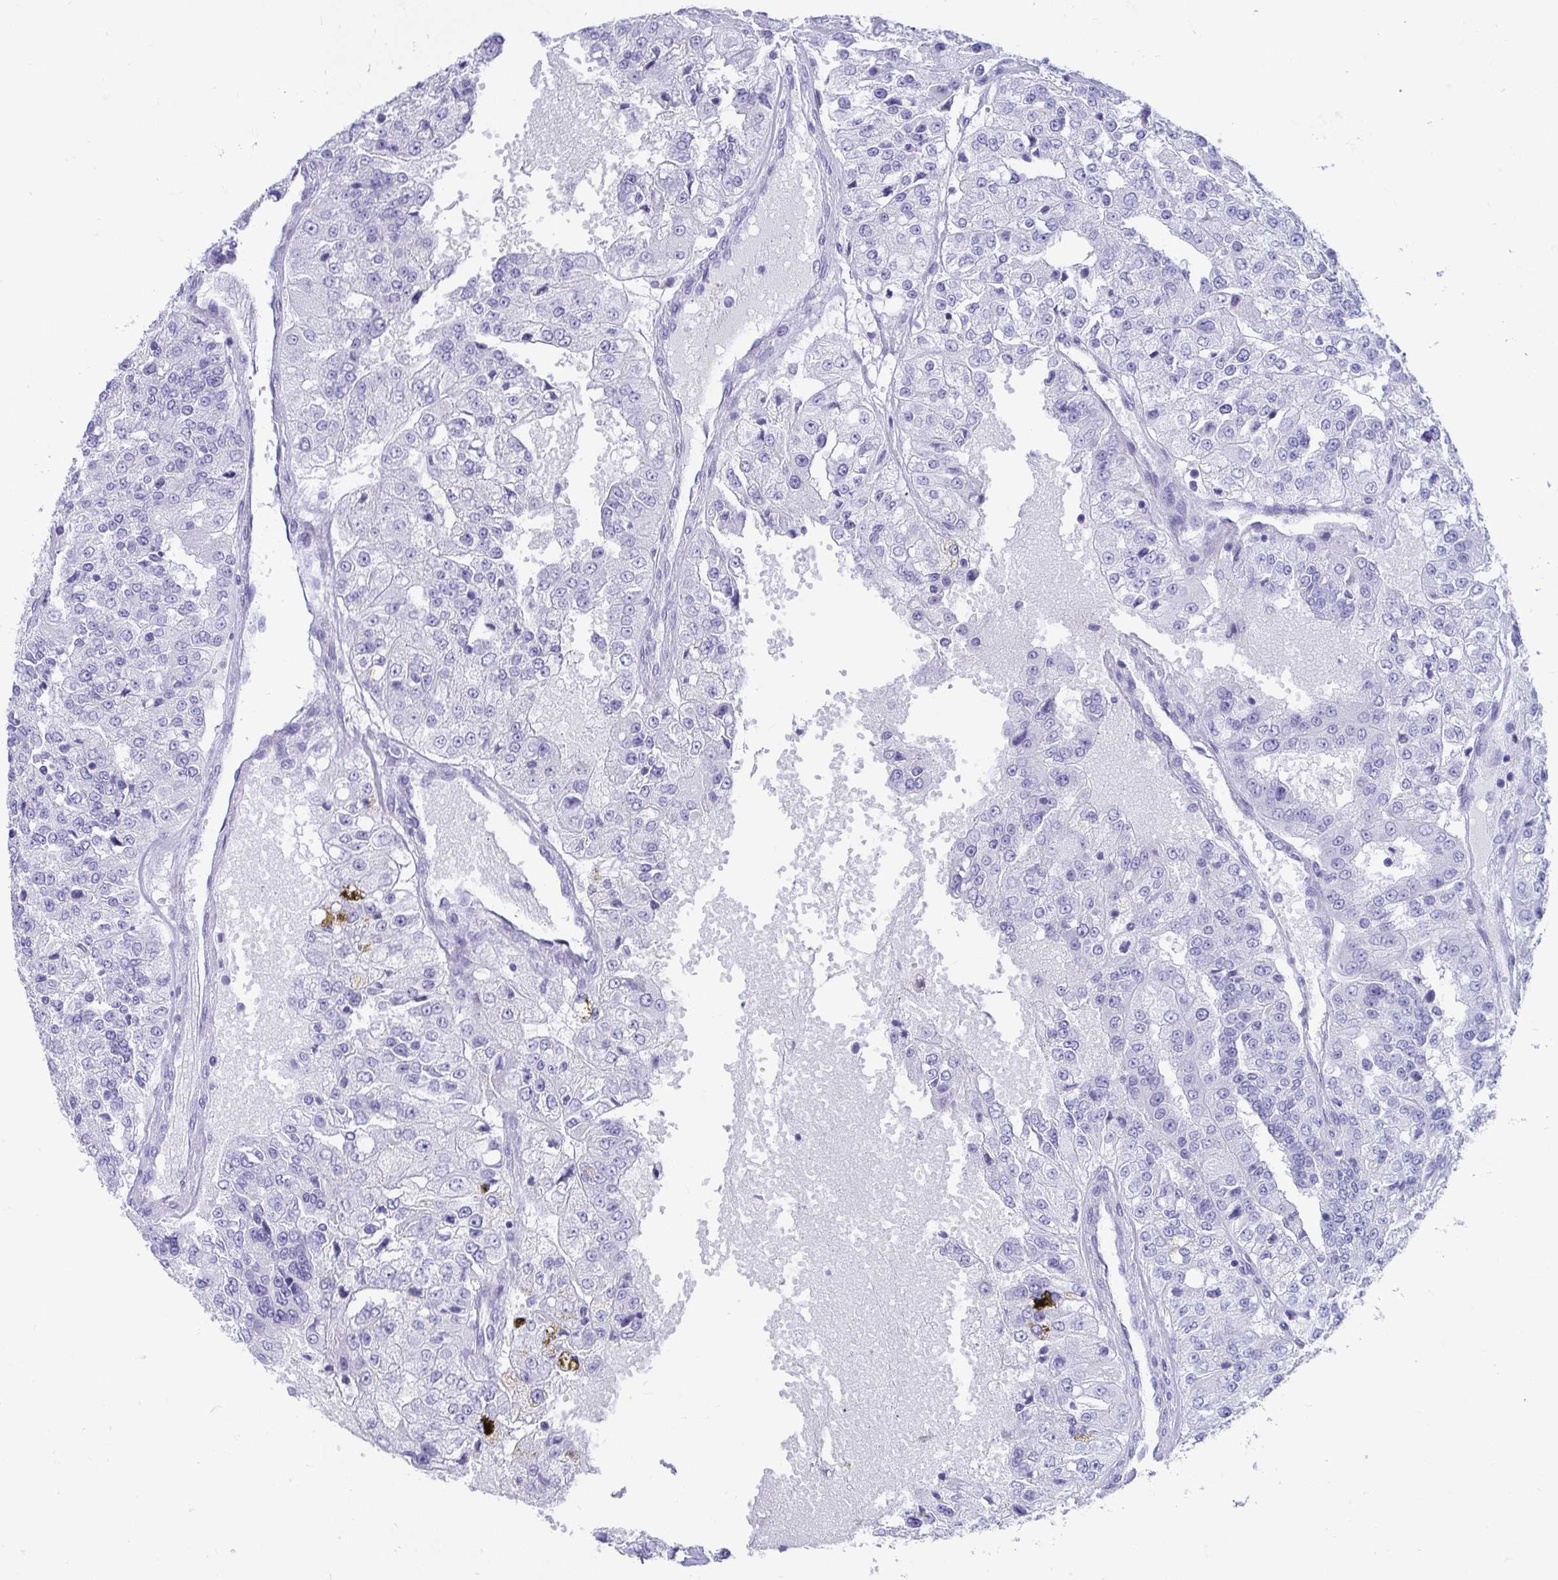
{"staining": {"intensity": "negative", "quantity": "none", "location": "none"}, "tissue": "renal cancer", "cell_type": "Tumor cells", "image_type": "cancer", "snomed": [{"axis": "morphology", "description": "Adenocarcinoma, NOS"}, {"axis": "topography", "description": "Kidney"}], "caption": "Tumor cells are negative for brown protein staining in renal cancer (adenocarcinoma).", "gene": "SEC14L3", "patient": {"sex": "female", "age": 63}}